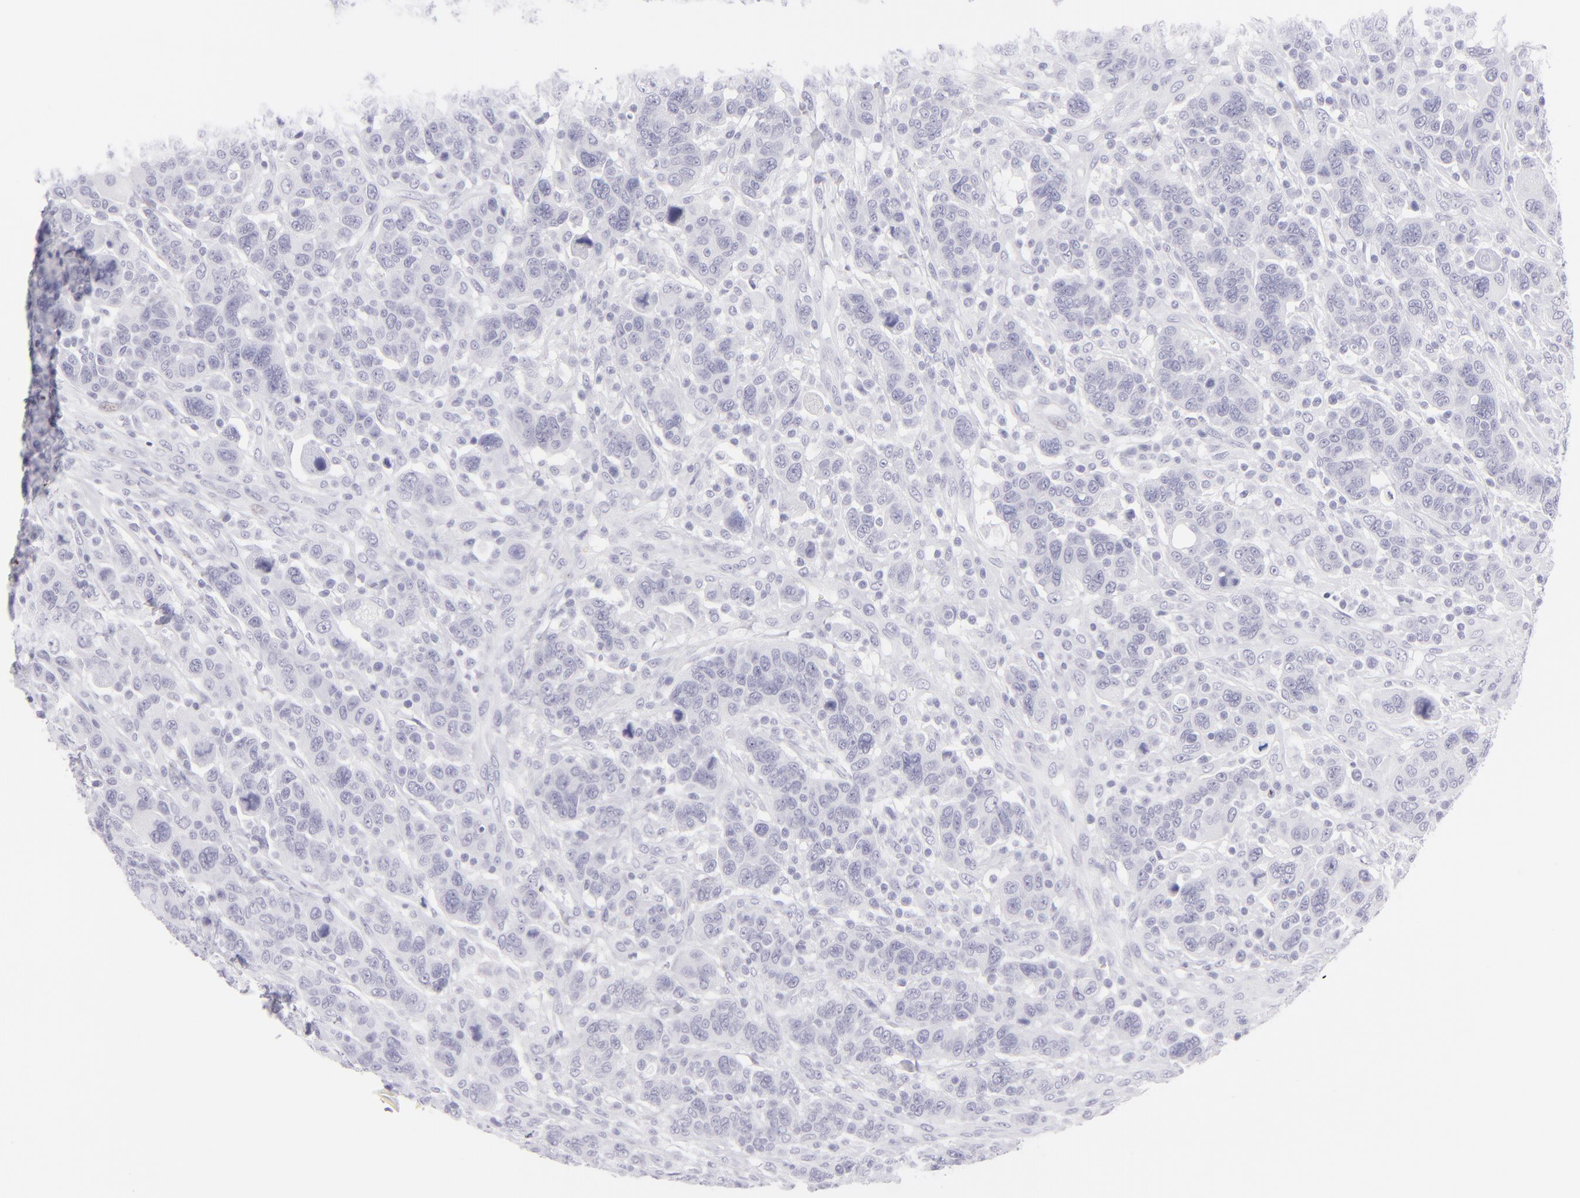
{"staining": {"intensity": "negative", "quantity": "none", "location": "none"}, "tissue": "breast cancer", "cell_type": "Tumor cells", "image_type": "cancer", "snomed": [{"axis": "morphology", "description": "Duct carcinoma"}, {"axis": "topography", "description": "Breast"}], "caption": "Immunohistochemistry of human breast cancer (infiltrating ductal carcinoma) reveals no positivity in tumor cells.", "gene": "FCER2", "patient": {"sex": "female", "age": 37}}